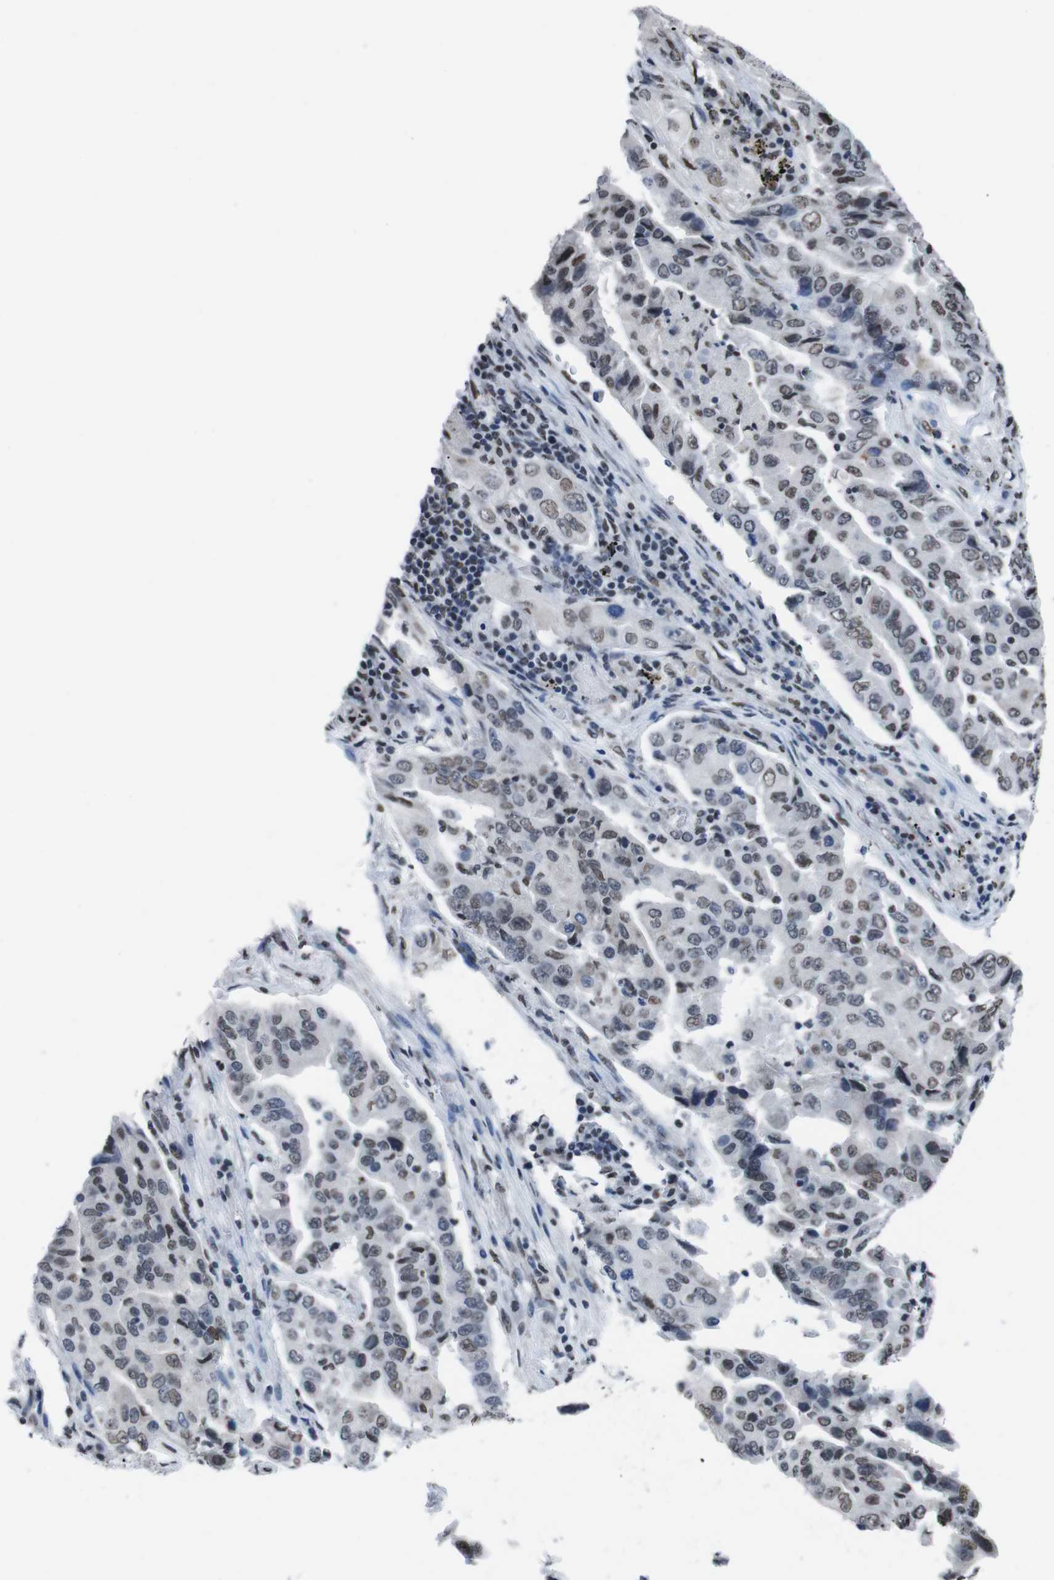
{"staining": {"intensity": "weak", "quantity": ">75%", "location": "nuclear"}, "tissue": "lung cancer", "cell_type": "Tumor cells", "image_type": "cancer", "snomed": [{"axis": "morphology", "description": "Adenocarcinoma, NOS"}, {"axis": "topography", "description": "Lung"}], "caption": "Lung cancer stained with immunohistochemistry (IHC) displays weak nuclear positivity in about >75% of tumor cells.", "gene": "PIP4P2", "patient": {"sex": "female", "age": 65}}